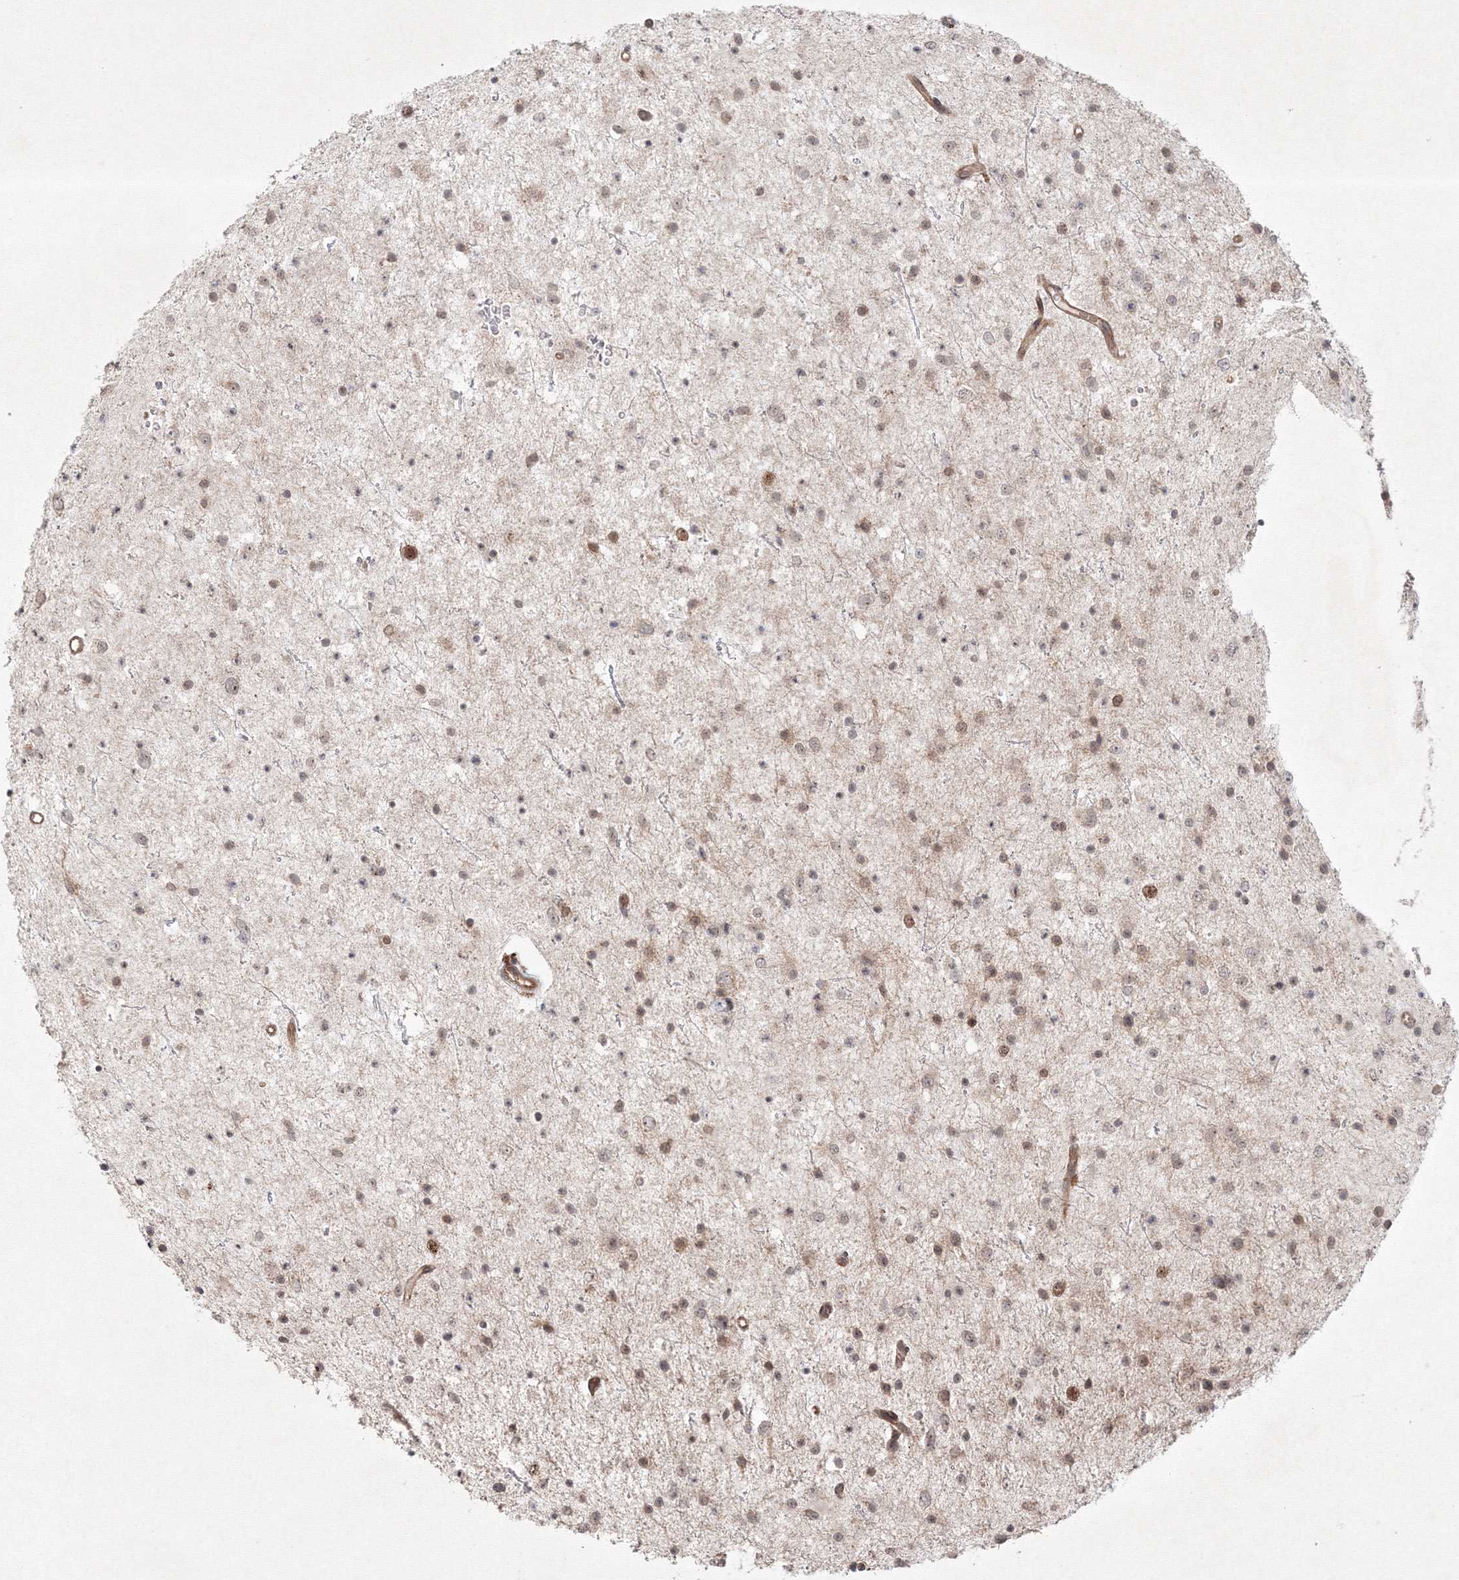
{"staining": {"intensity": "weak", "quantity": "25%-75%", "location": "cytoplasmic/membranous,nuclear"}, "tissue": "glioma", "cell_type": "Tumor cells", "image_type": "cancer", "snomed": [{"axis": "morphology", "description": "Glioma, malignant, Low grade"}, {"axis": "topography", "description": "Brain"}], "caption": "Protein expression analysis of malignant glioma (low-grade) shows weak cytoplasmic/membranous and nuclear positivity in approximately 25%-75% of tumor cells. The protein of interest is stained brown, and the nuclei are stained in blue (DAB (3,3'-diaminobenzidine) IHC with brightfield microscopy, high magnification).", "gene": "KIF20A", "patient": {"sex": "female", "age": 37}}